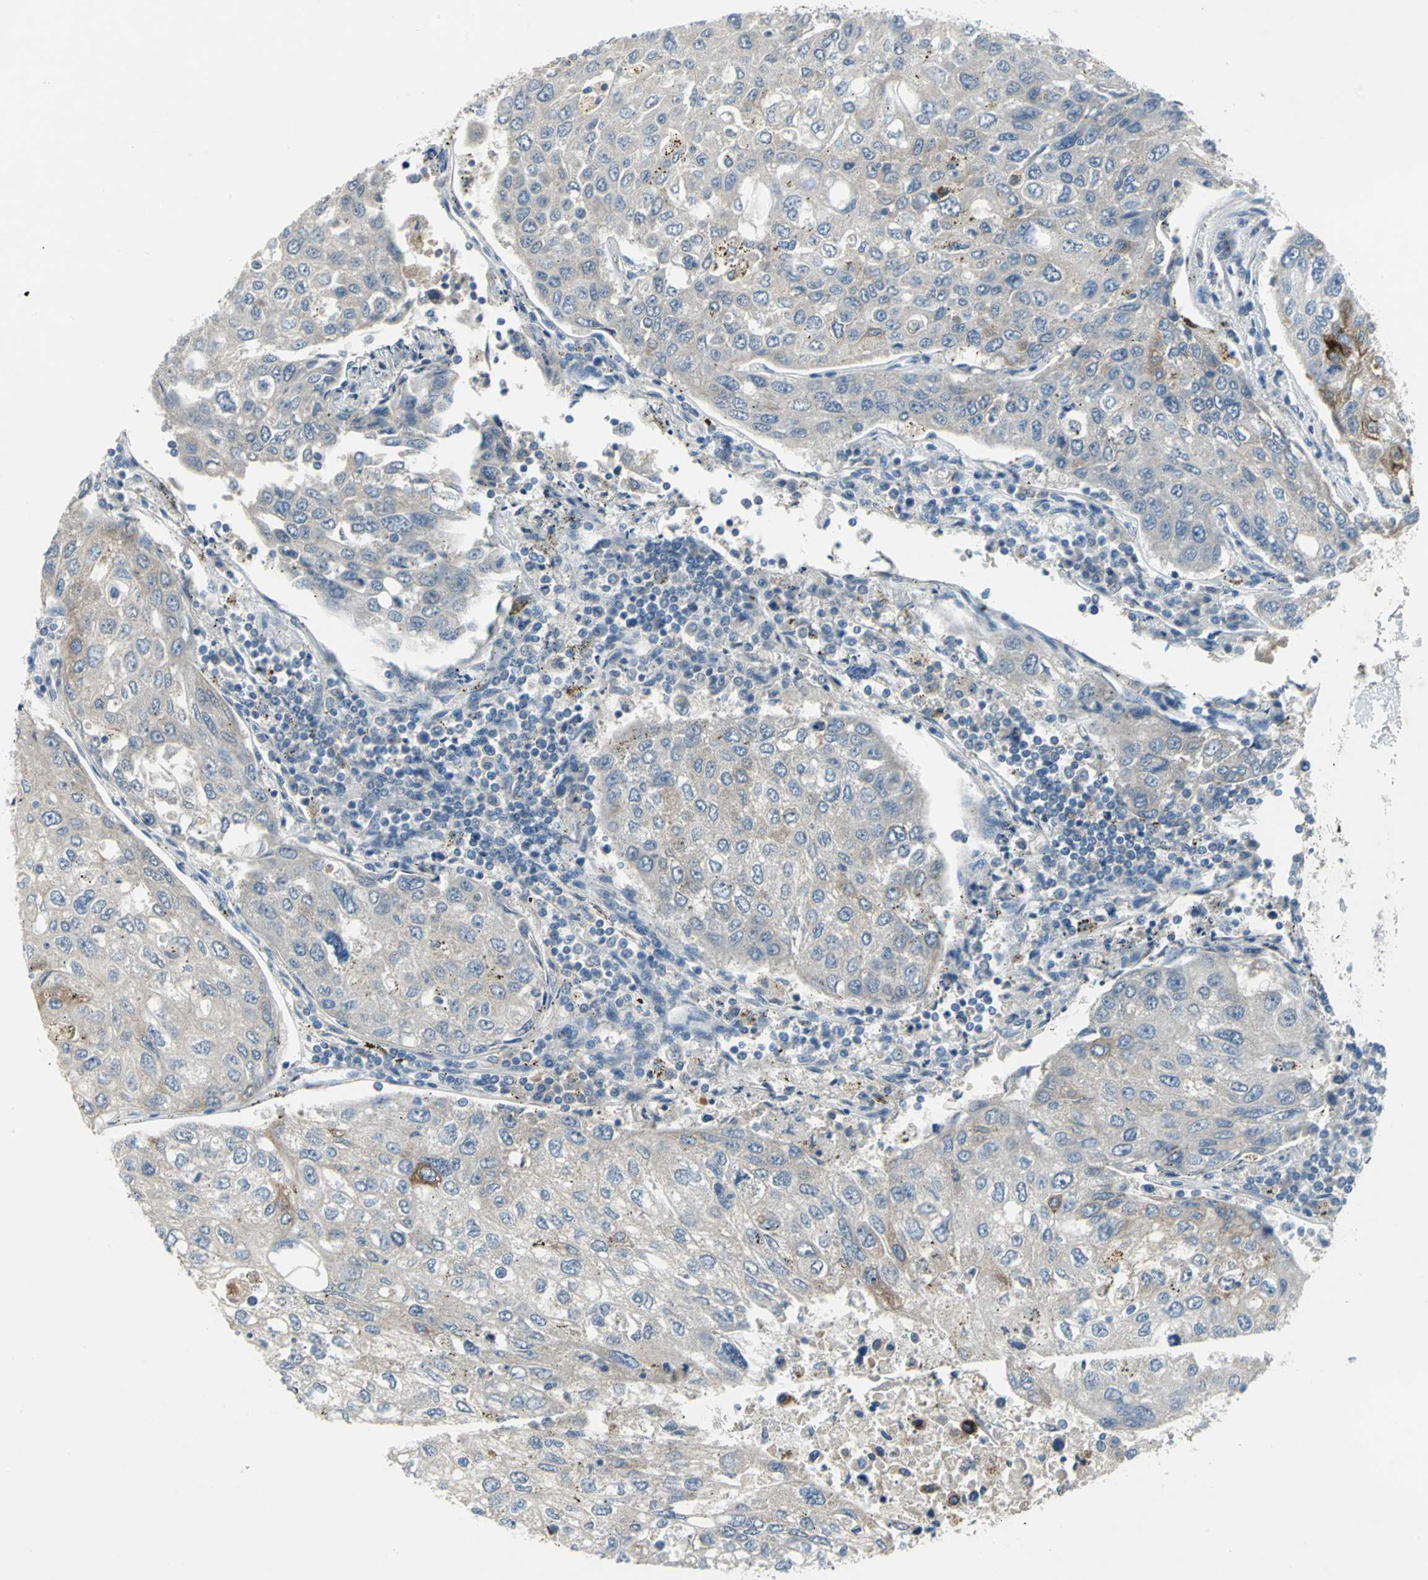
{"staining": {"intensity": "moderate", "quantity": "<25%", "location": "cytoplasmic/membranous"}, "tissue": "urothelial cancer", "cell_type": "Tumor cells", "image_type": "cancer", "snomed": [{"axis": "morphology", "description": "Urothelial carcinoma, High grade"}, {"axis": "topography", "description": "Lymph node"}, {"axis": "topography", "description": "Urinary bladder"}], "caption": "A brown stain shows moderate cytoplasmic/membranous staining of a protein in human urothelial cancer tumor cells. The staining was performed using DAB (3,3'-diaminobenzidine) to visualize the protein expression in brown, while the nuclei were stained in blue with hematoxylin (Magnification: 20x).", "gene": "PTGDS", "patient": {"sex": "male", "age": 51}}